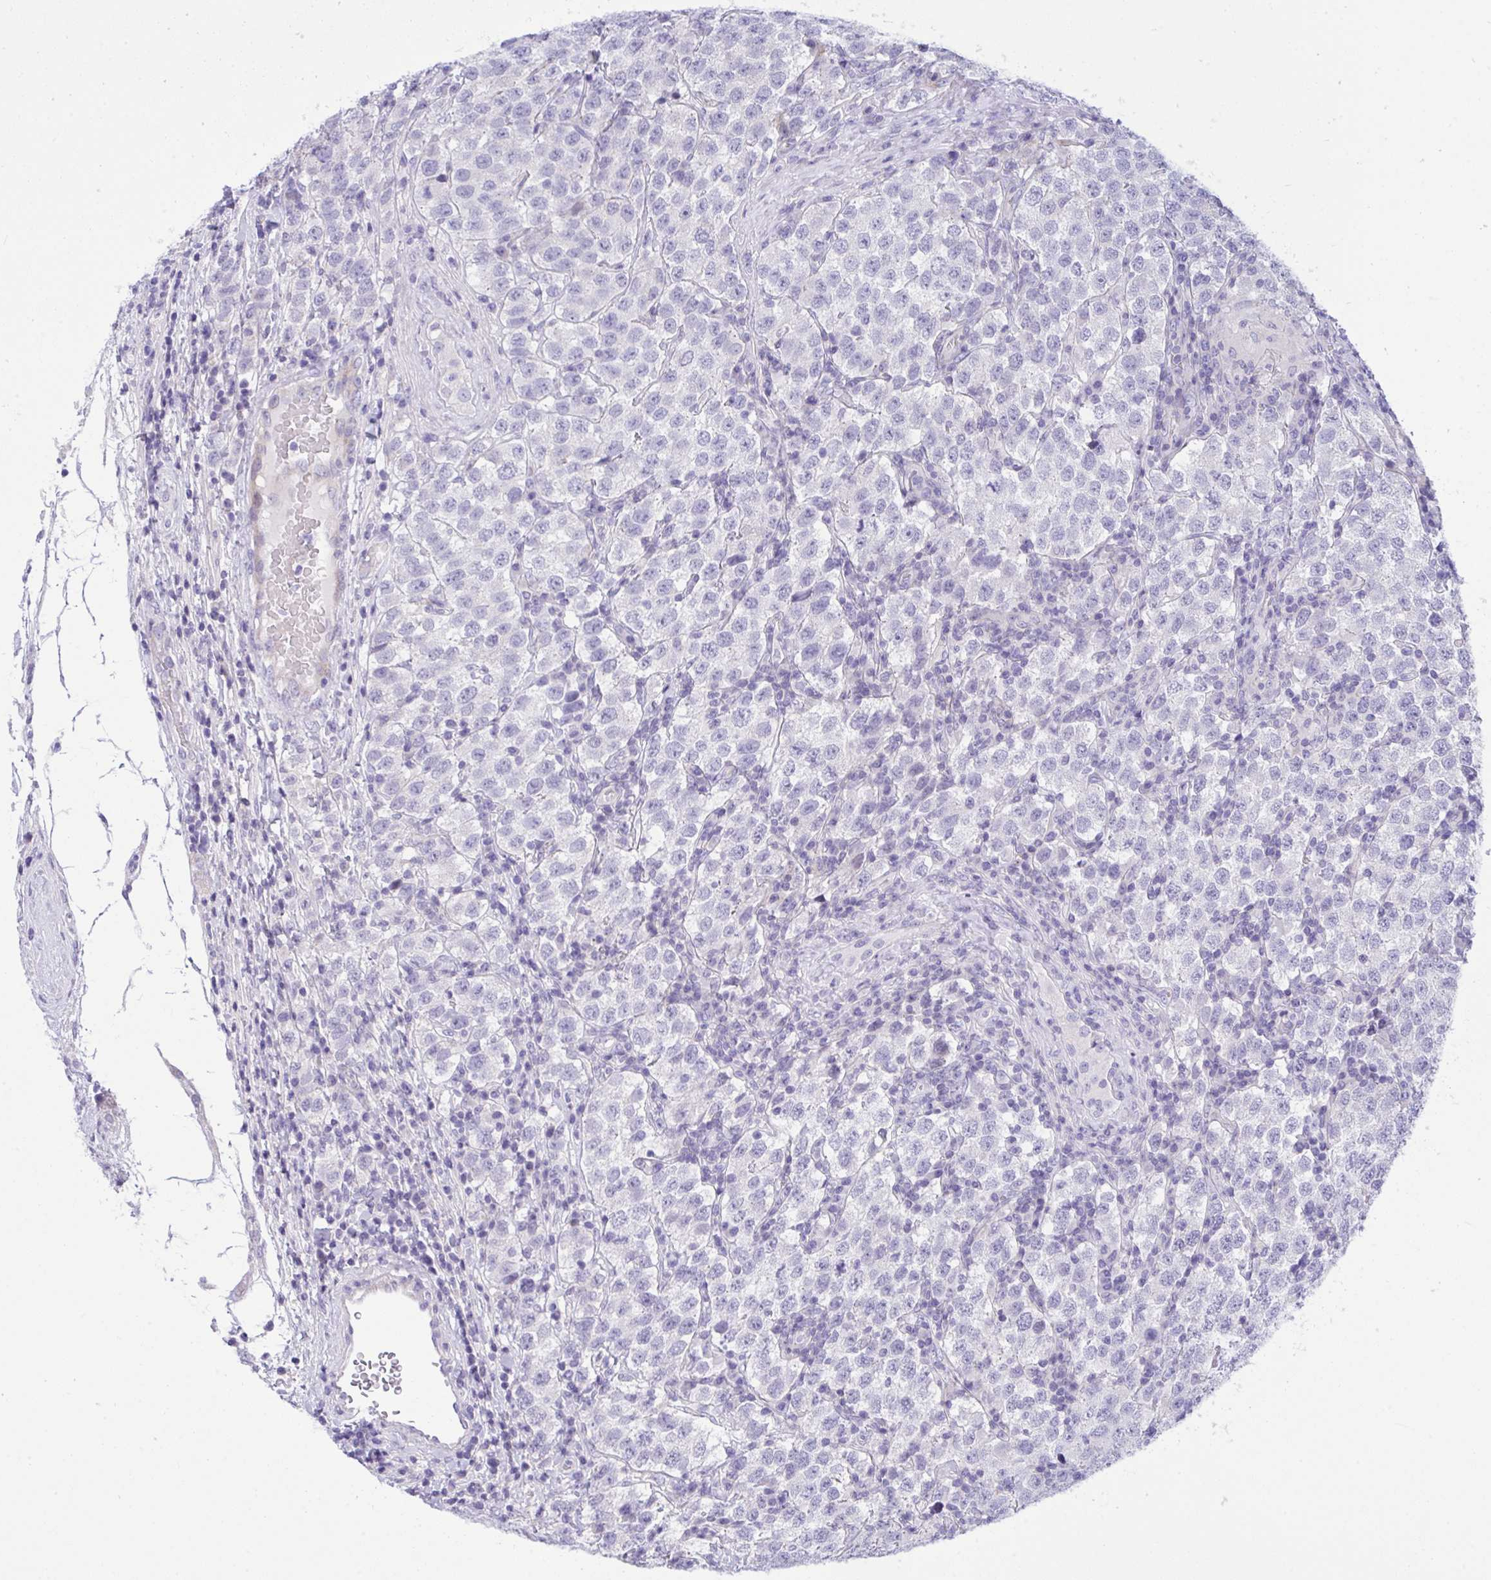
{"staining": {"intensity": "negative", "quantity": "none", "location": "none"}, "tissue": "testis cancer", "cell_type": "Tumor cells", "image_type": "cancer", "snomed": [{"axis": "morphology", "description": "Seminoma, NOS"}, {"axis": "topography", "description": "Testis"}], "caption": "DAB (3,3'-diaminobenzidine) immunohistochemical staining of testis seminoma demonstrates no significant staining in tumor cells.", "gene": "WDR97", "patient": {"sex": "male", "age": 34}}